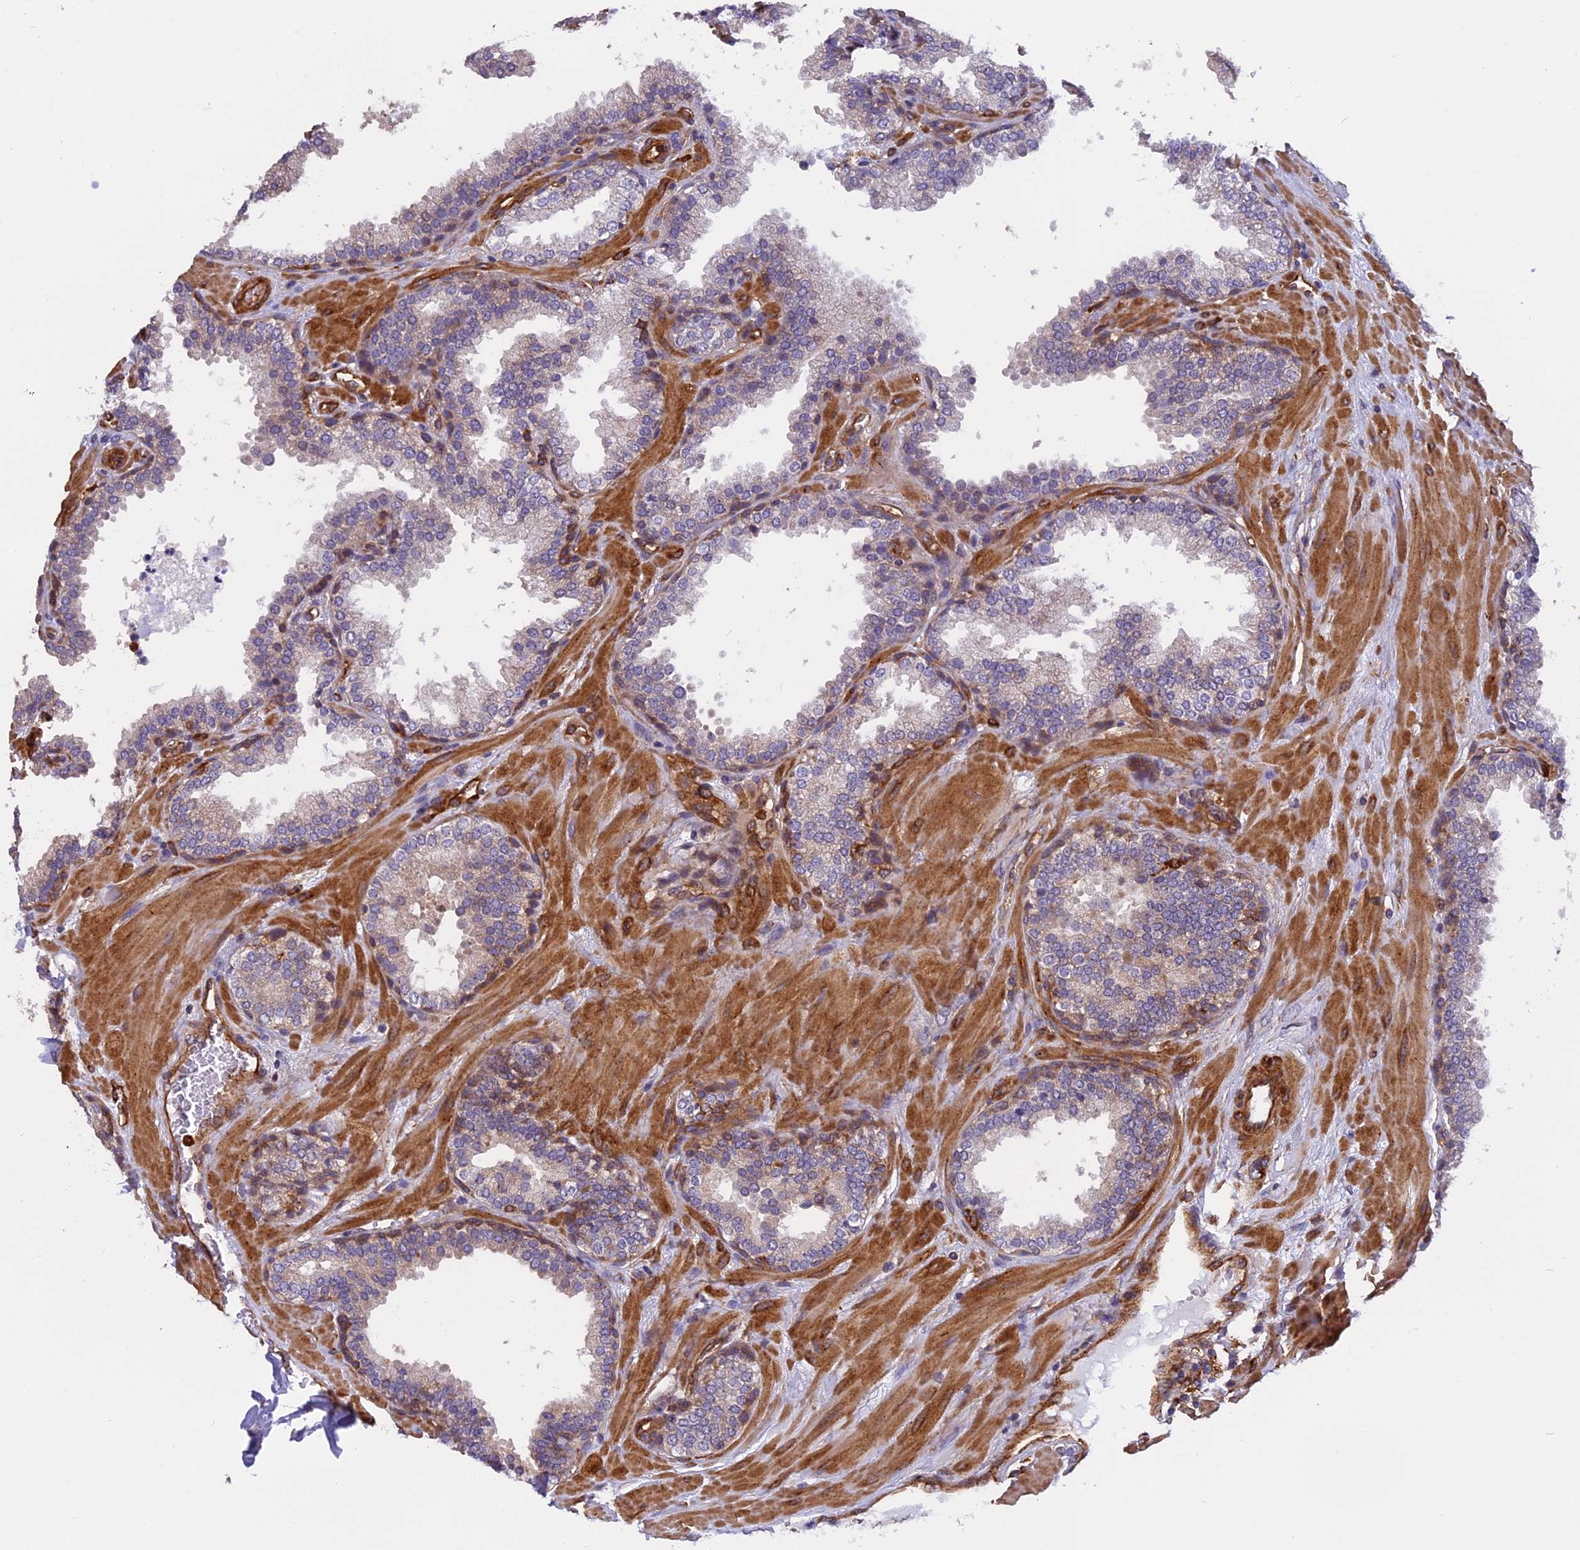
{"staining": {"intensity": "weak", "quantity": "25%-75%", "location": "cytoplasmic/membranous"}, "tissue": "prostate", "cell_type": "Glandular cells", "image_type": "normal", "snomed": [{"axis": "morphology", "description": "Normal tissue, NOS"}, {"axis": "topography", "description": "Prostate"}], "caption": "Glandular cells show low levels of weak cytoplasmic/membranous staining in approximately 25%-75% of cells in benign prostate.", "gene": "EHBP1L1", "patient": {"sex": "male", "age": 51}}